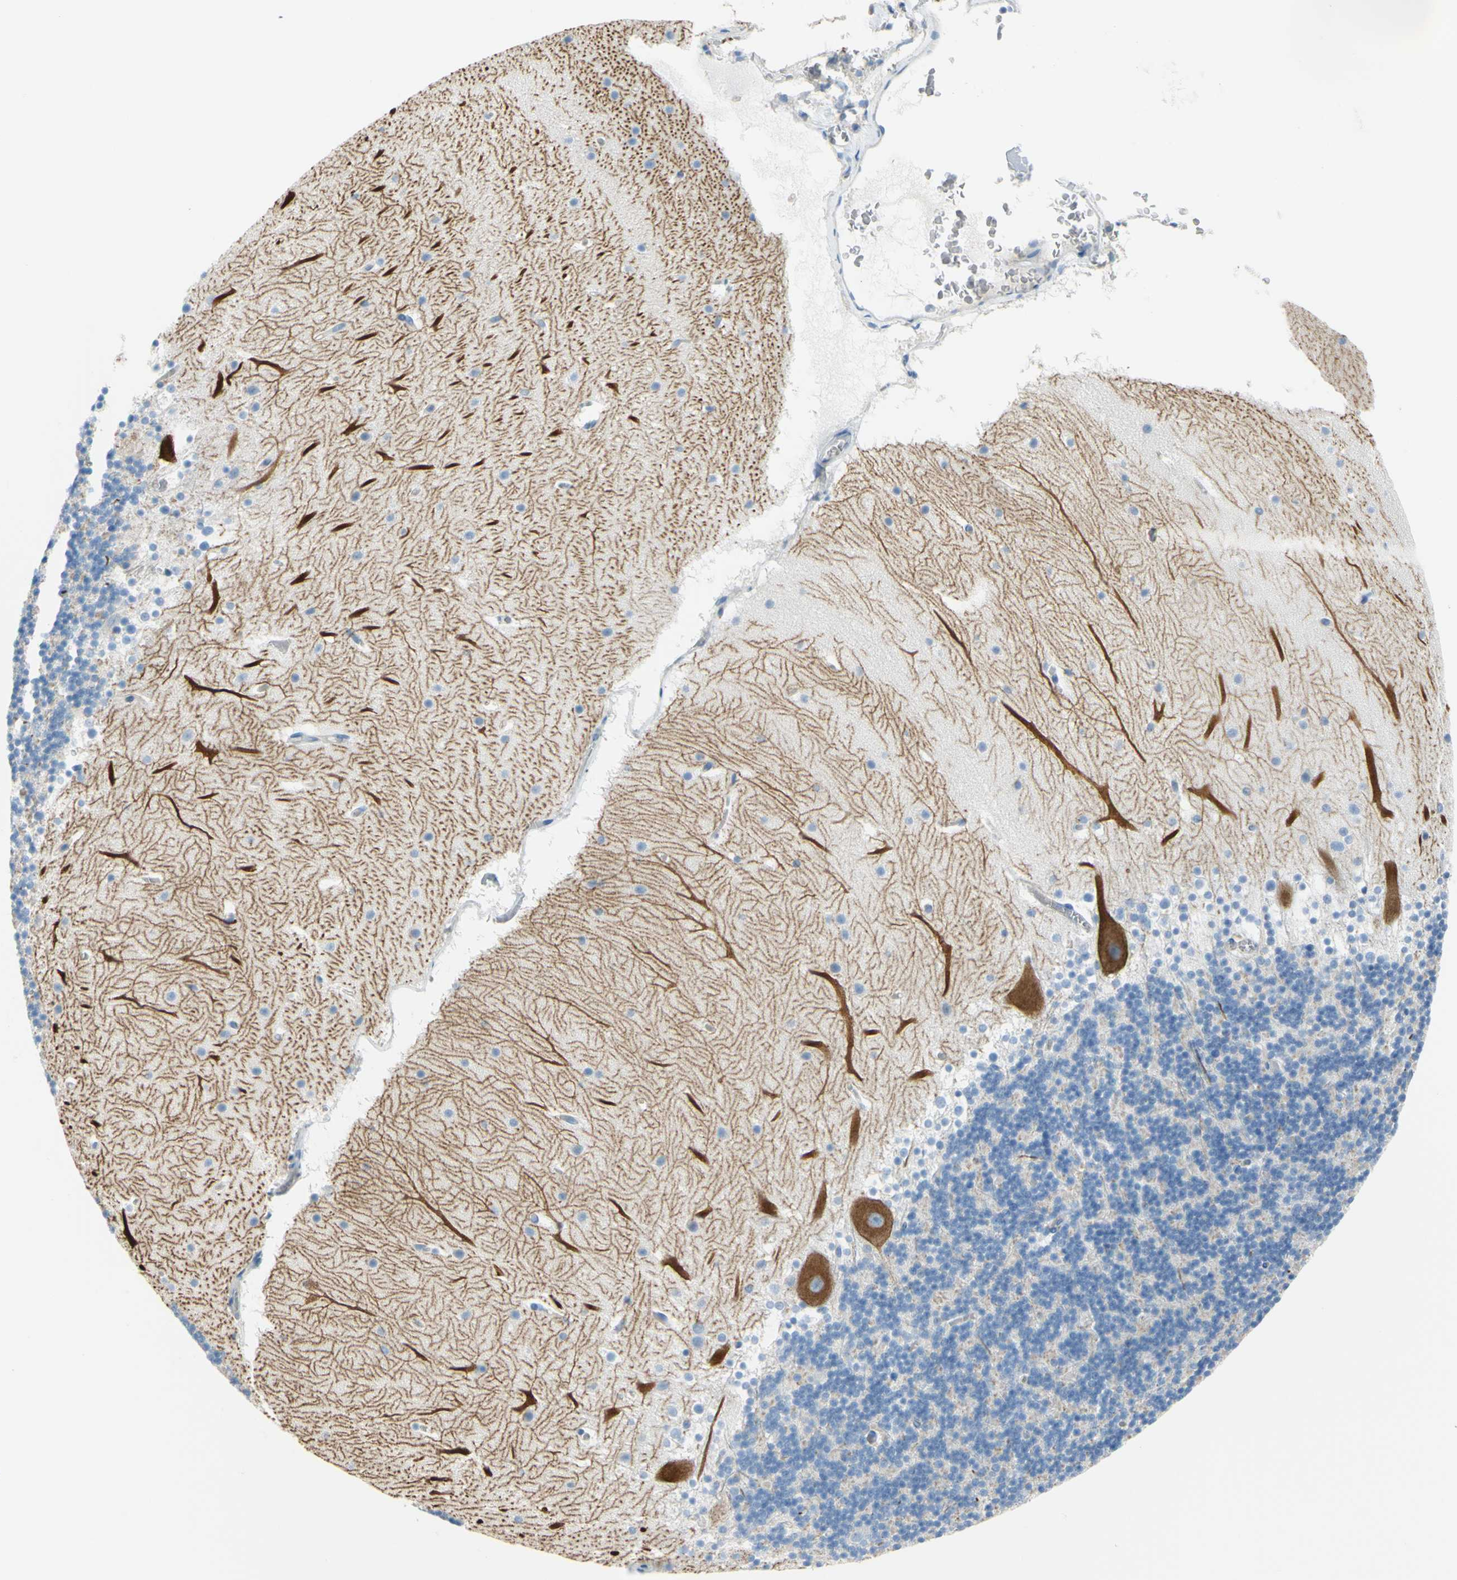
{"staining": {"intensity": "negative", "quantity": "none", "location": "none"}, "tissue": "cerebellum", "cell_type": "Cells in granular layer", "image_type": "normal", "snomed": [{"axis": "morphology", "description": "Normal tissue, NOS"}, {"axis": "topography", "description": "Cerebellum"}], "caption": "Immunohistochemical staining of normal human cerebellum shows no significant positivity in cells in granular layer.", "gene": "FRMD4B", "patient": {"sex": "female", "age": 19}}